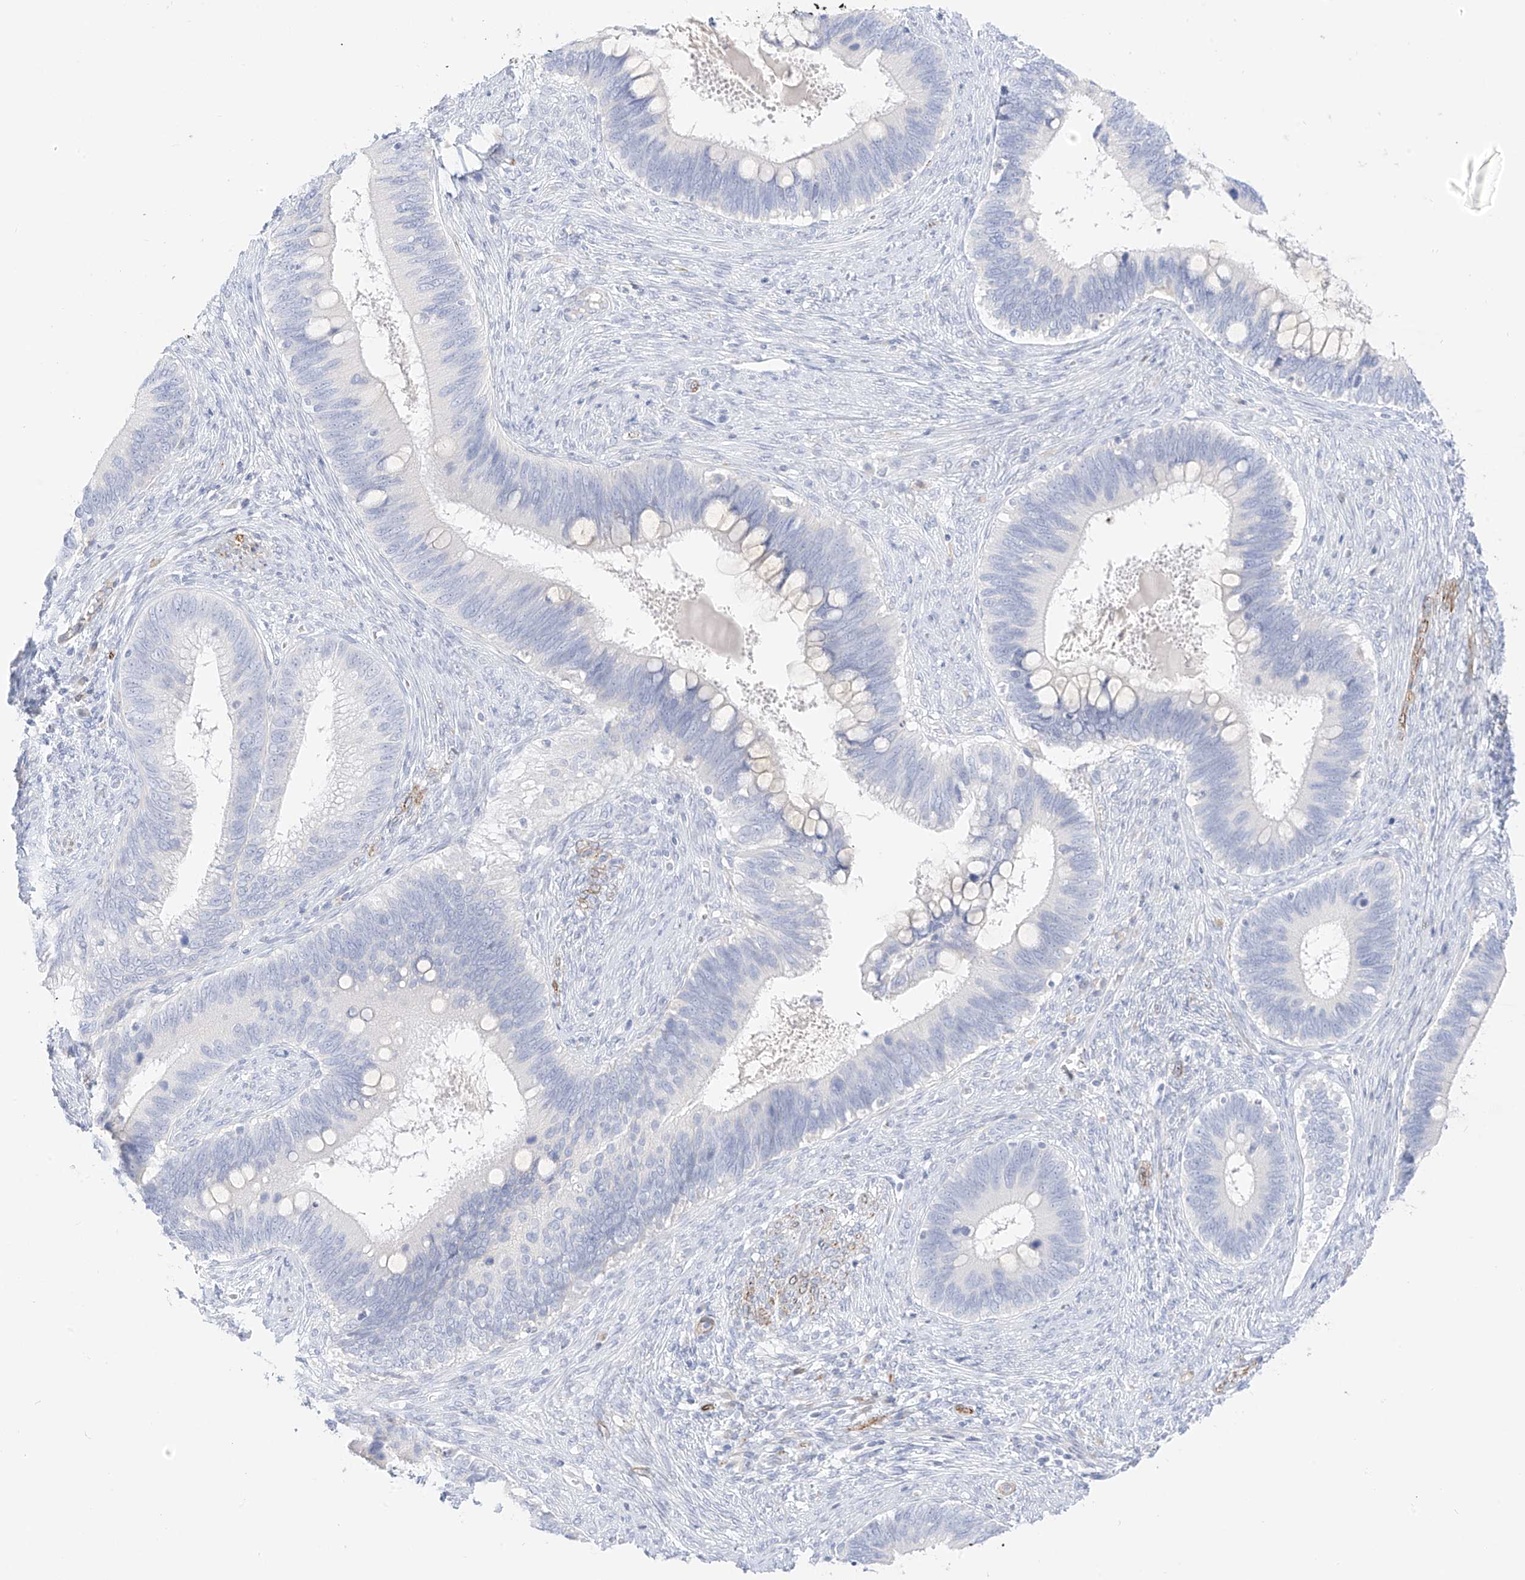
{"staining": {"intensity": "negative", "quantity": "none", "location": "none"}, "tissue": "cervical cancer", "cell_type": "Tumor cells", "image_type": "cancer", "snomed": [{"axis": "morphology", "description": "Adenocarcinoma, NOS"}, {"axis": "topography", "description": "Cervix"}], "caption": "Immunohistochemistry (IHC) of human adenocarcinoma (cervical) shows no positivity in tumor cells. Nuclei are stained in blue.", "gene": "ST3GAL5", "patient": {"sex": "female", "age": 42}}